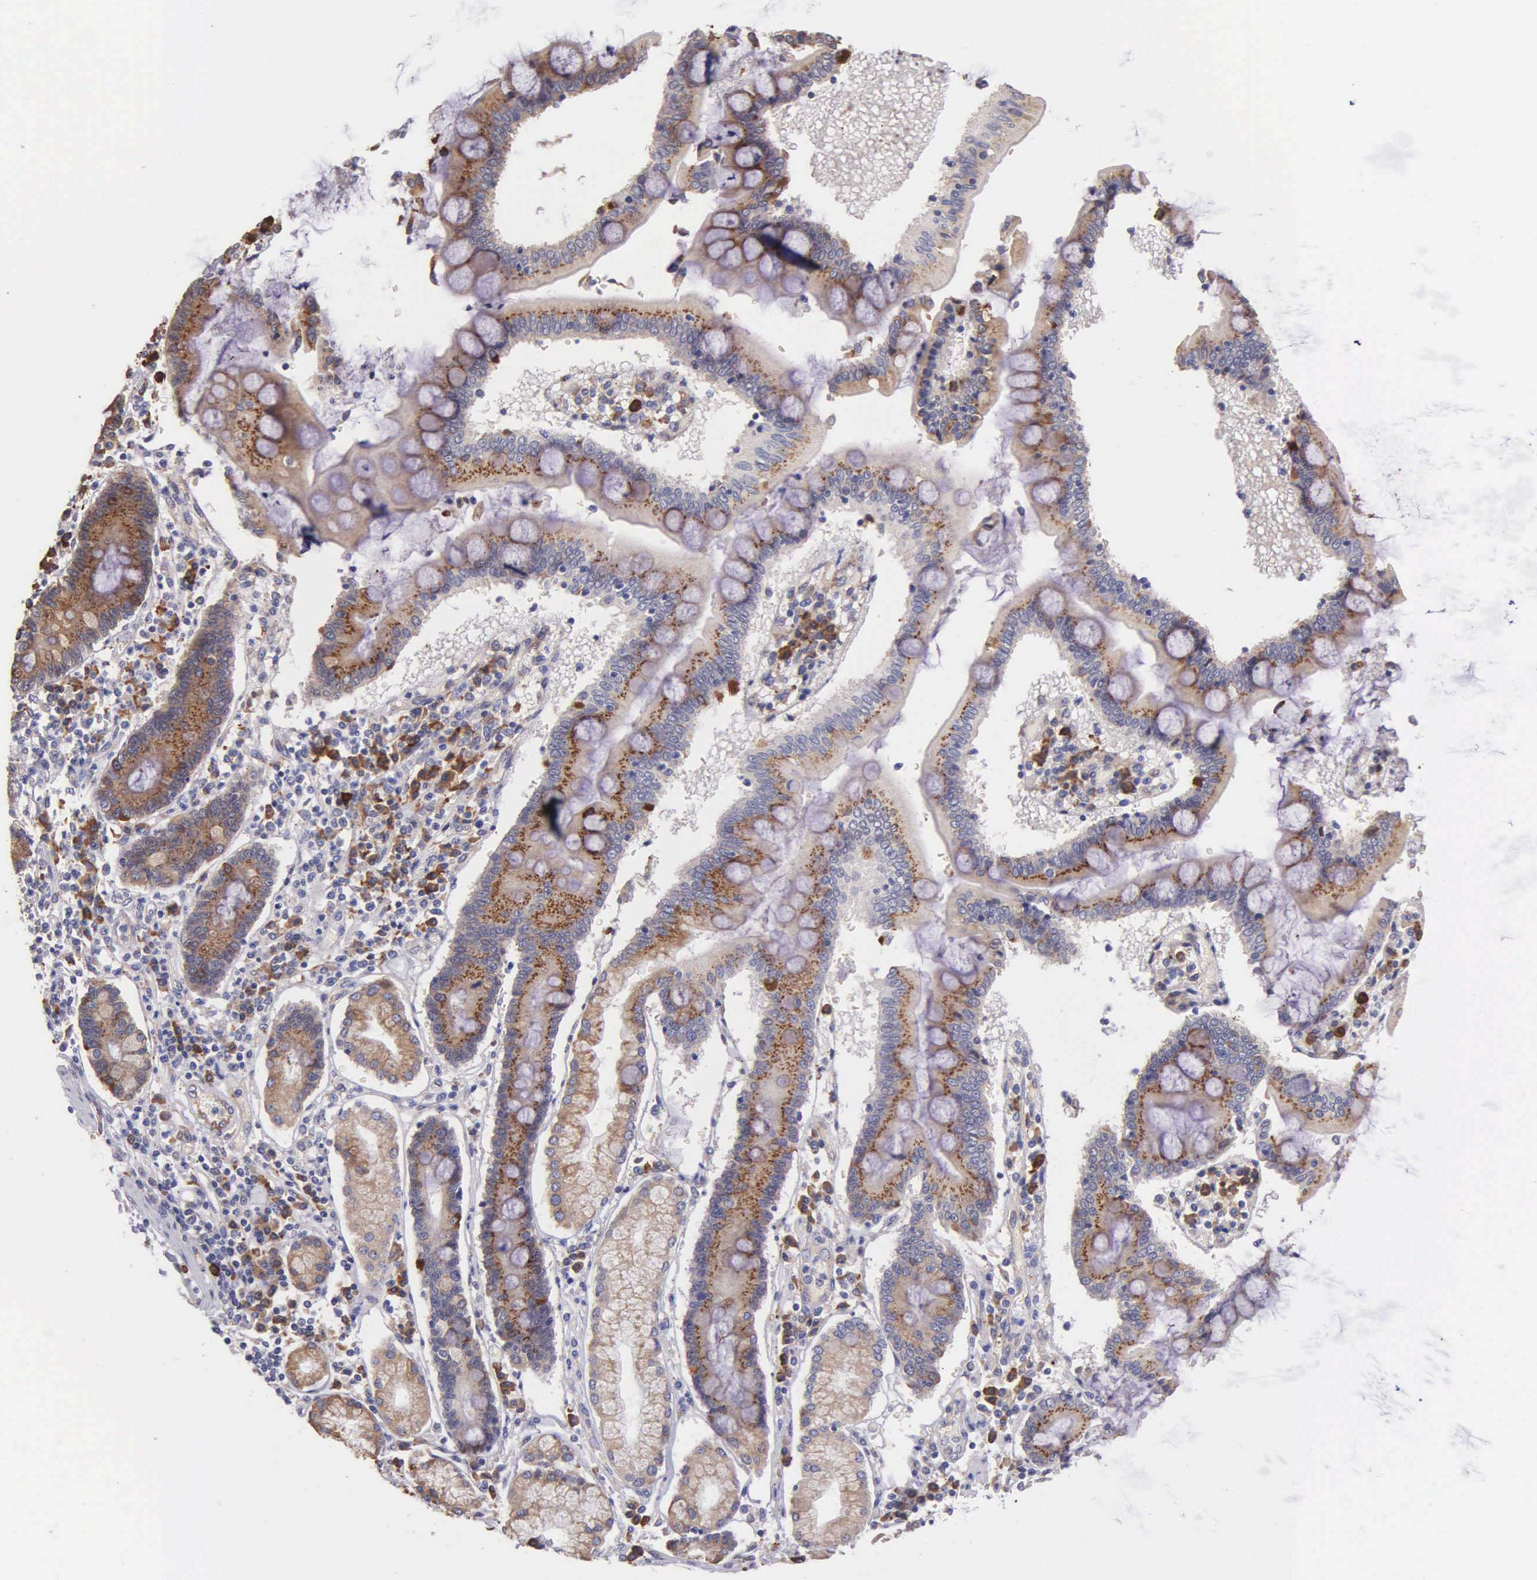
{"staining": {"intensity": "moderate", "quantity": ">75%", "location": "cytoplasmic/membranous"}, "tissue": "pancreatic cancer", "cell_type": "Tumor cells", "image_type": "cancer", "snomed": [{"axis": "morphology", "description": "Adenocarcinoma, NOS"}, {"axis": "topography", "description": "Pancreas"}], "caption": "An IHC photomicrograph of tumor tissue is shown. Protein staining in brown shows moderate cytoplasmic/membranous positivity in pancreatic cancer within tumor cells. (DAB IHC with brightfield microscopy, high magnification).", "gene": "ZC3H12B", "patient": {"sex": "female", "age": 57}}